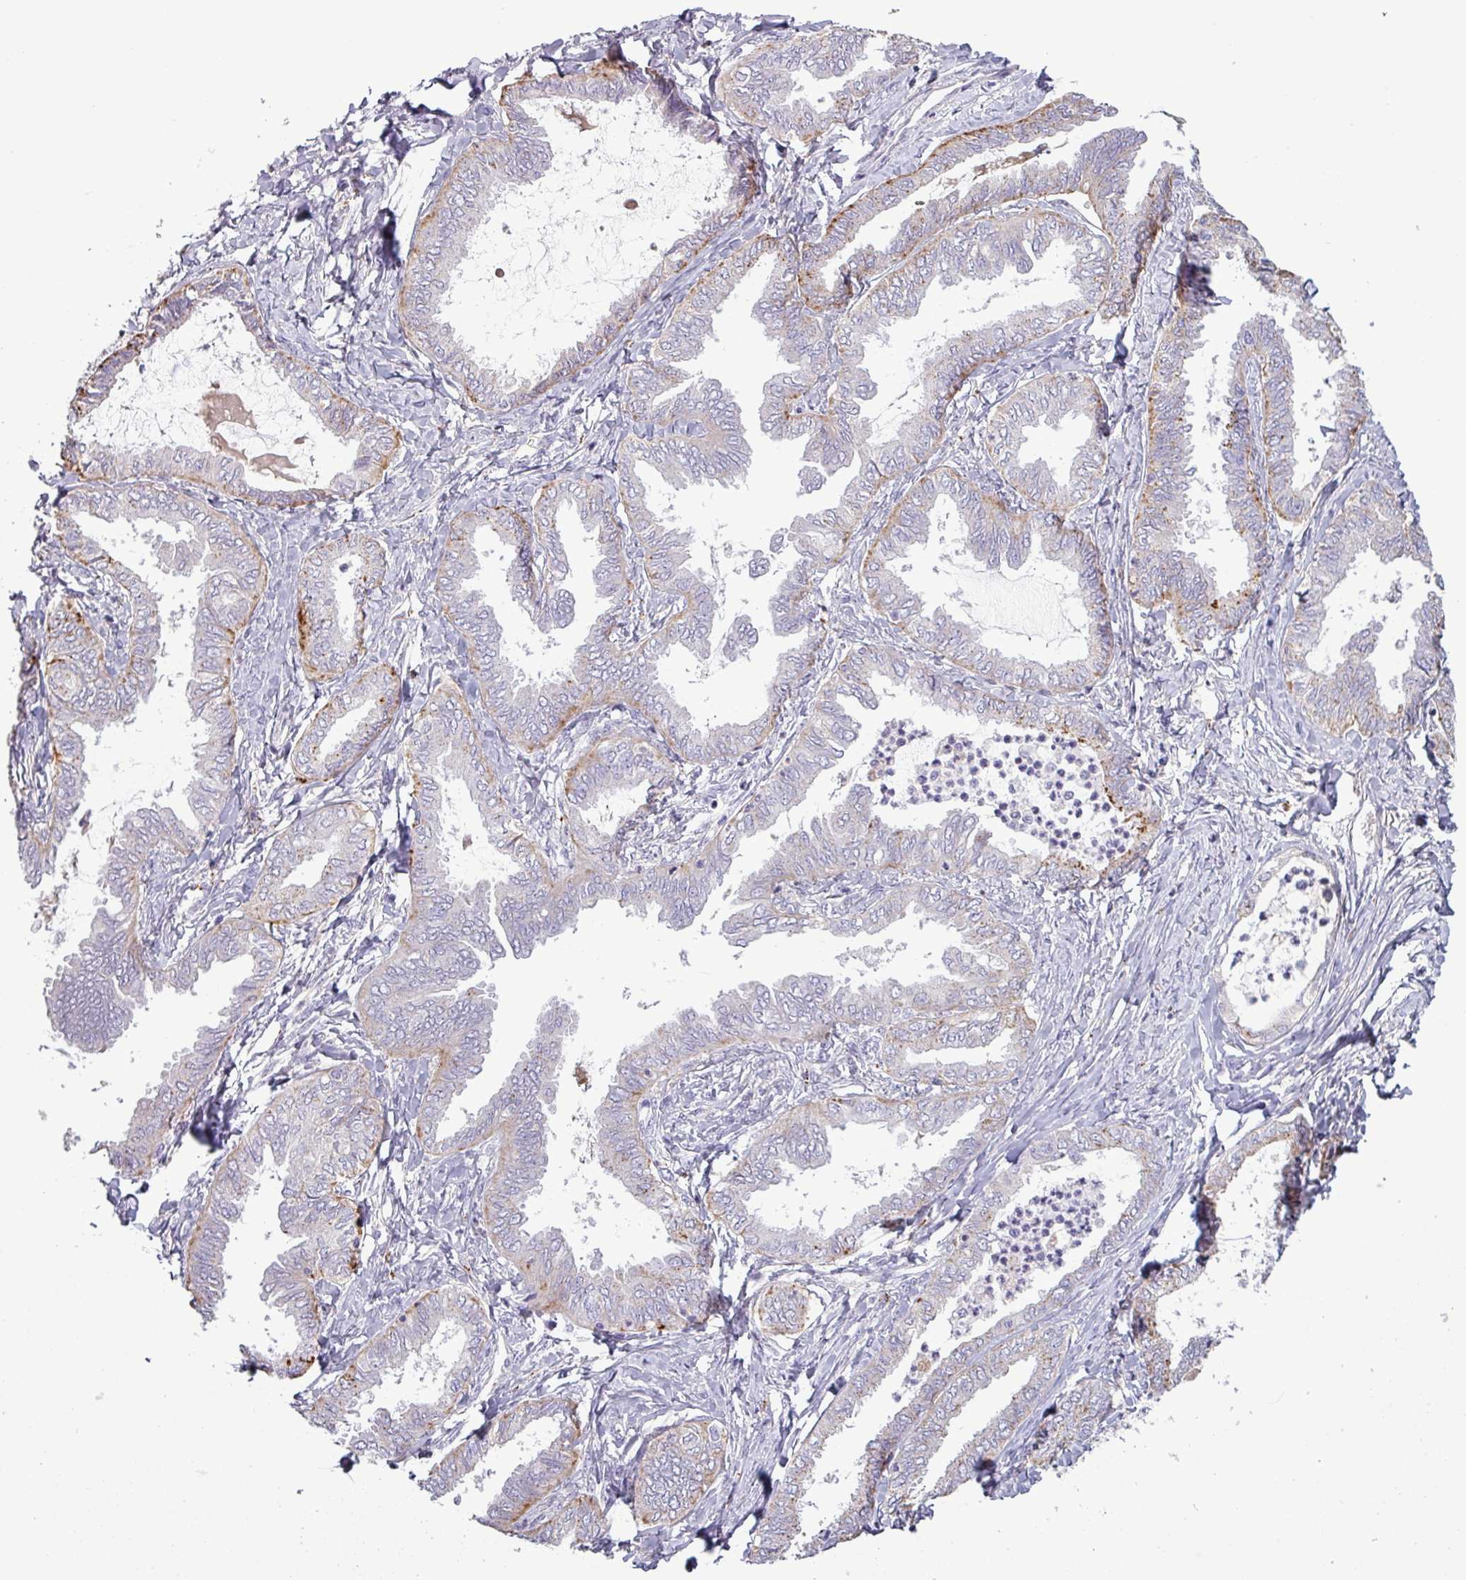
{"staining": {"intensity": "moderate", "quantity": "<25%", "location": "cytoplasmic/membranous"}, "tissue": "ovarian cancer", "cell_type": "Tumor cells", "image_type": "cancer", "snomed": [{"axis": "morphology", "description": "Carcinoma, endometroid"}, {"axis": "topography", "description": "Ovary"}], "caption": "This micrograph demonstrates ovarian cancer stained with IHC to label a protein in brown. The cytoplasmic/membranous of tumor cells show moderate positivity for the protein. Nuclei are counter-stained blue.", "gene": "C4B", "patient": {"sex": "female", "age": 70}}